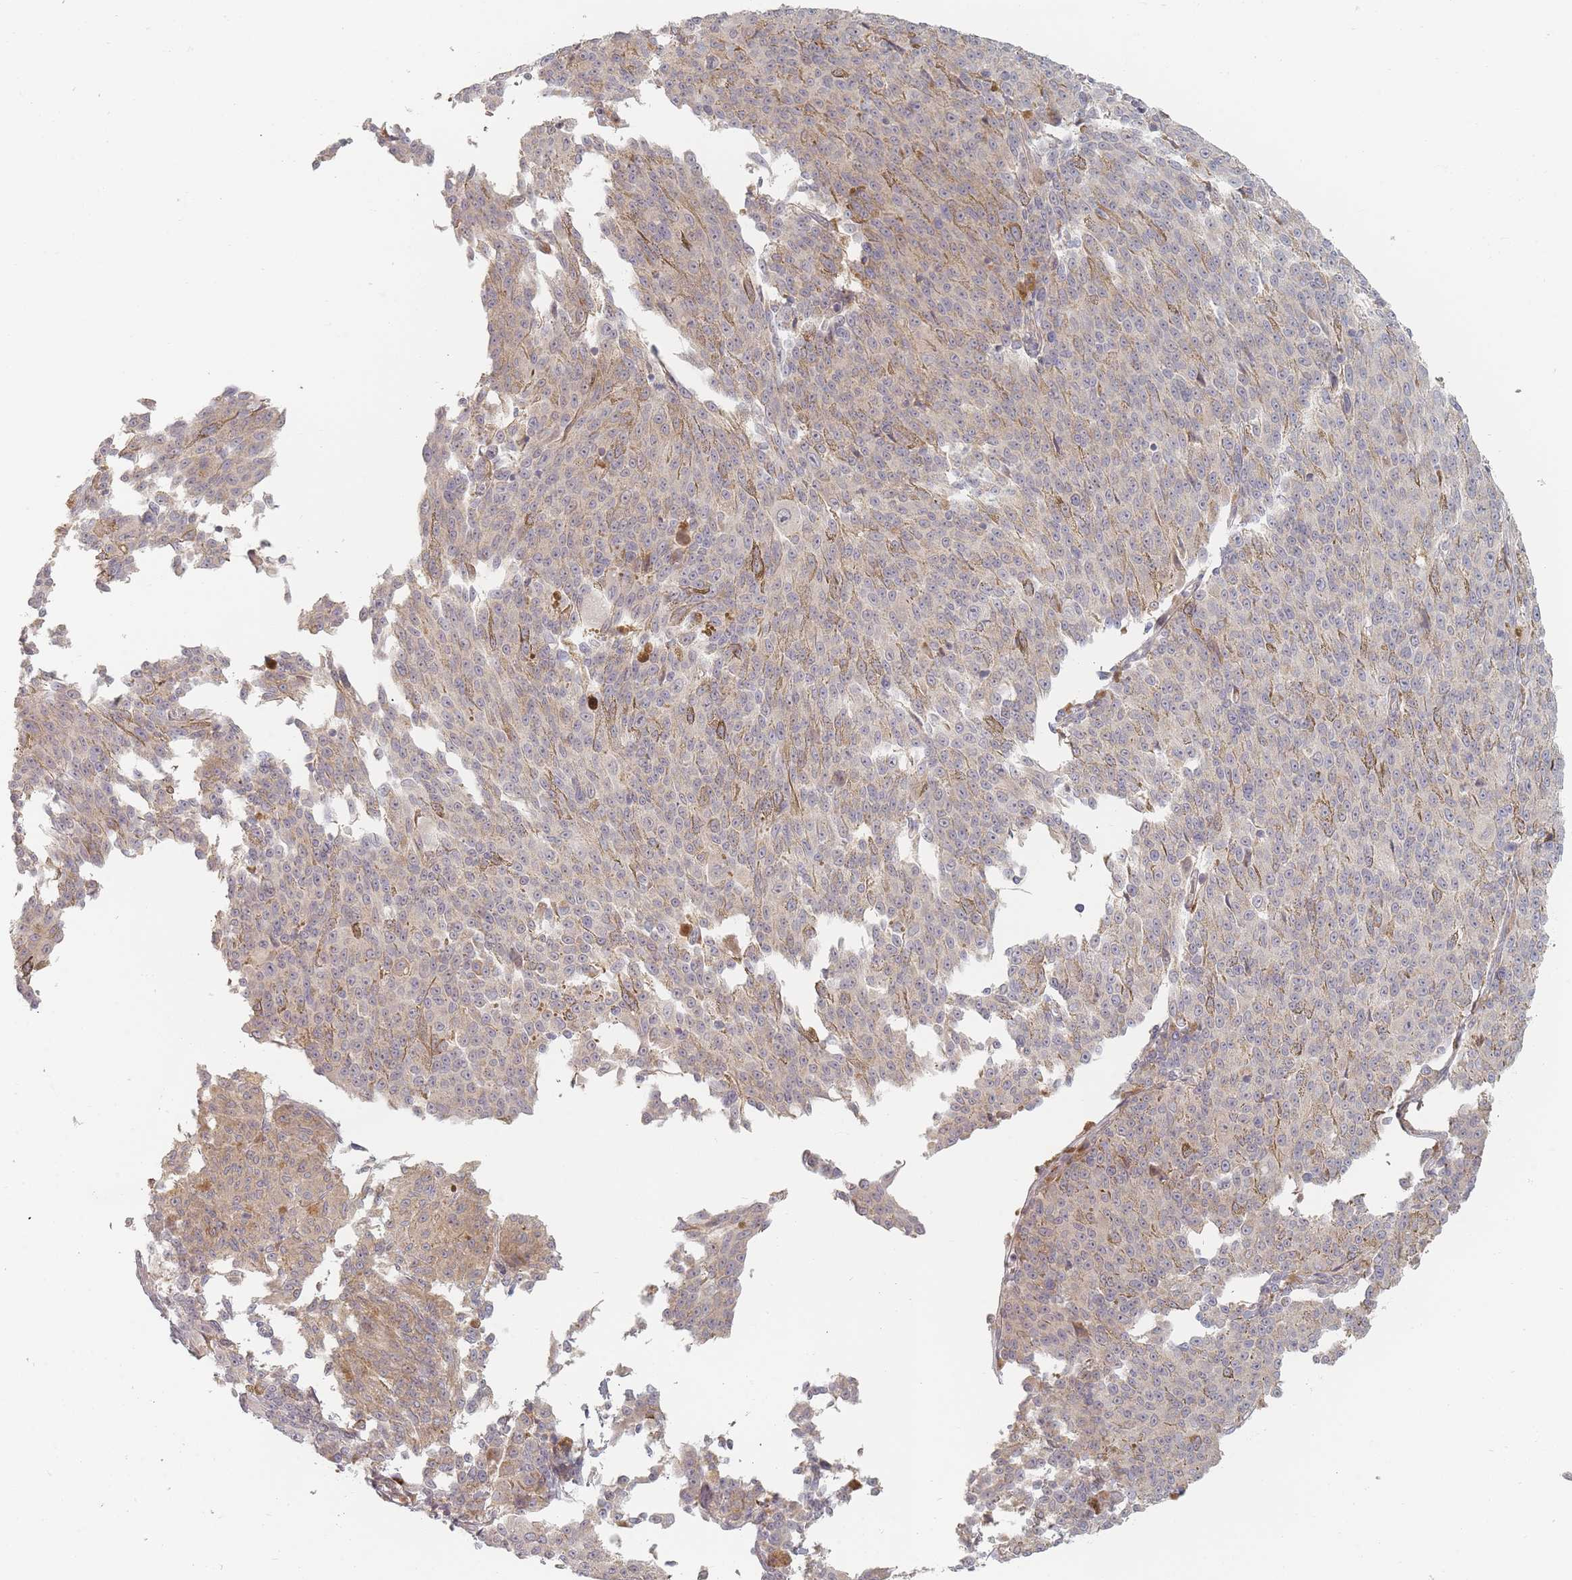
{"staining": {"intensity": "weak", "quantity": "25%-75%", "location": "cytoplasmic/membranous"}, "tissue": "melanoma", "cell_type": "Tumor cells", "image_type": "cancer", "snomed": [{"axis": "morphology", "description": "Malignant melanoma, NOS"}, {"axis": "topography", "description": "Skin"}], "caption": "Human melanoma stained with a brown dye demonstrates weak cytoplasmic/membranous positive expression in approximately 25%-75% of tumor cells.", "gene": "ZKSCAN7", "patient": {"sex": "female", "age": 52}}